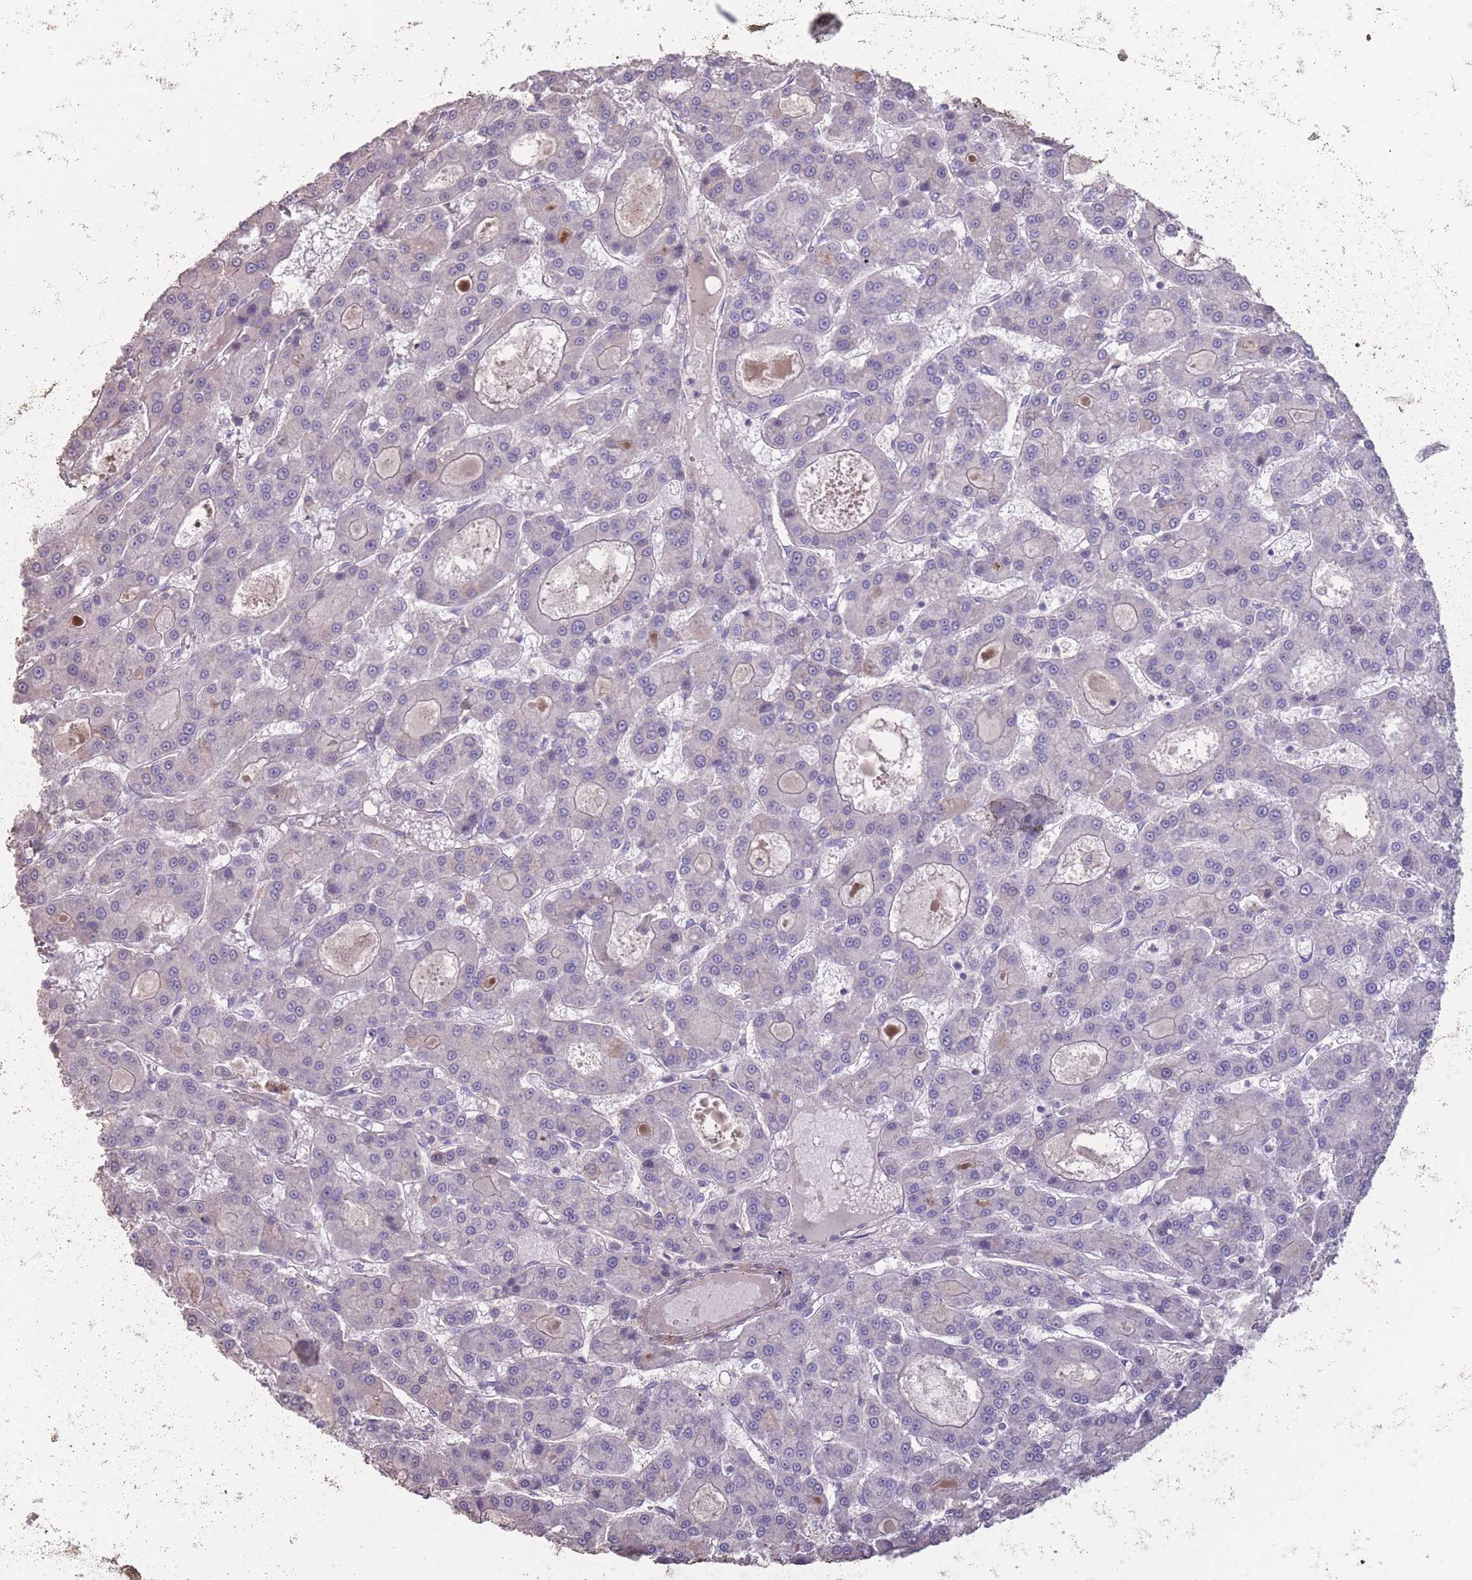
{"staining": {"intensity": "negative", "quantity": "none", "location": "none"}, "tissue": "liver cancer", "cell_type": "Tumor cells", "image_type": "cancer", "snomed": [{"axis": "morphology", "description": "Carcinoma, Hepatocellular, NOS"}, {"axis": "topography", "description": "Liver"}], "caption": "DAB (3,3'-diaminobenzidine) immunohistochemical staining of human hepatocellular carcinoma (liver) demonstrates no significant staining in tumor cells.", "gene": "RSPH10B", "patient": {"sex": "male", "age": 70}}